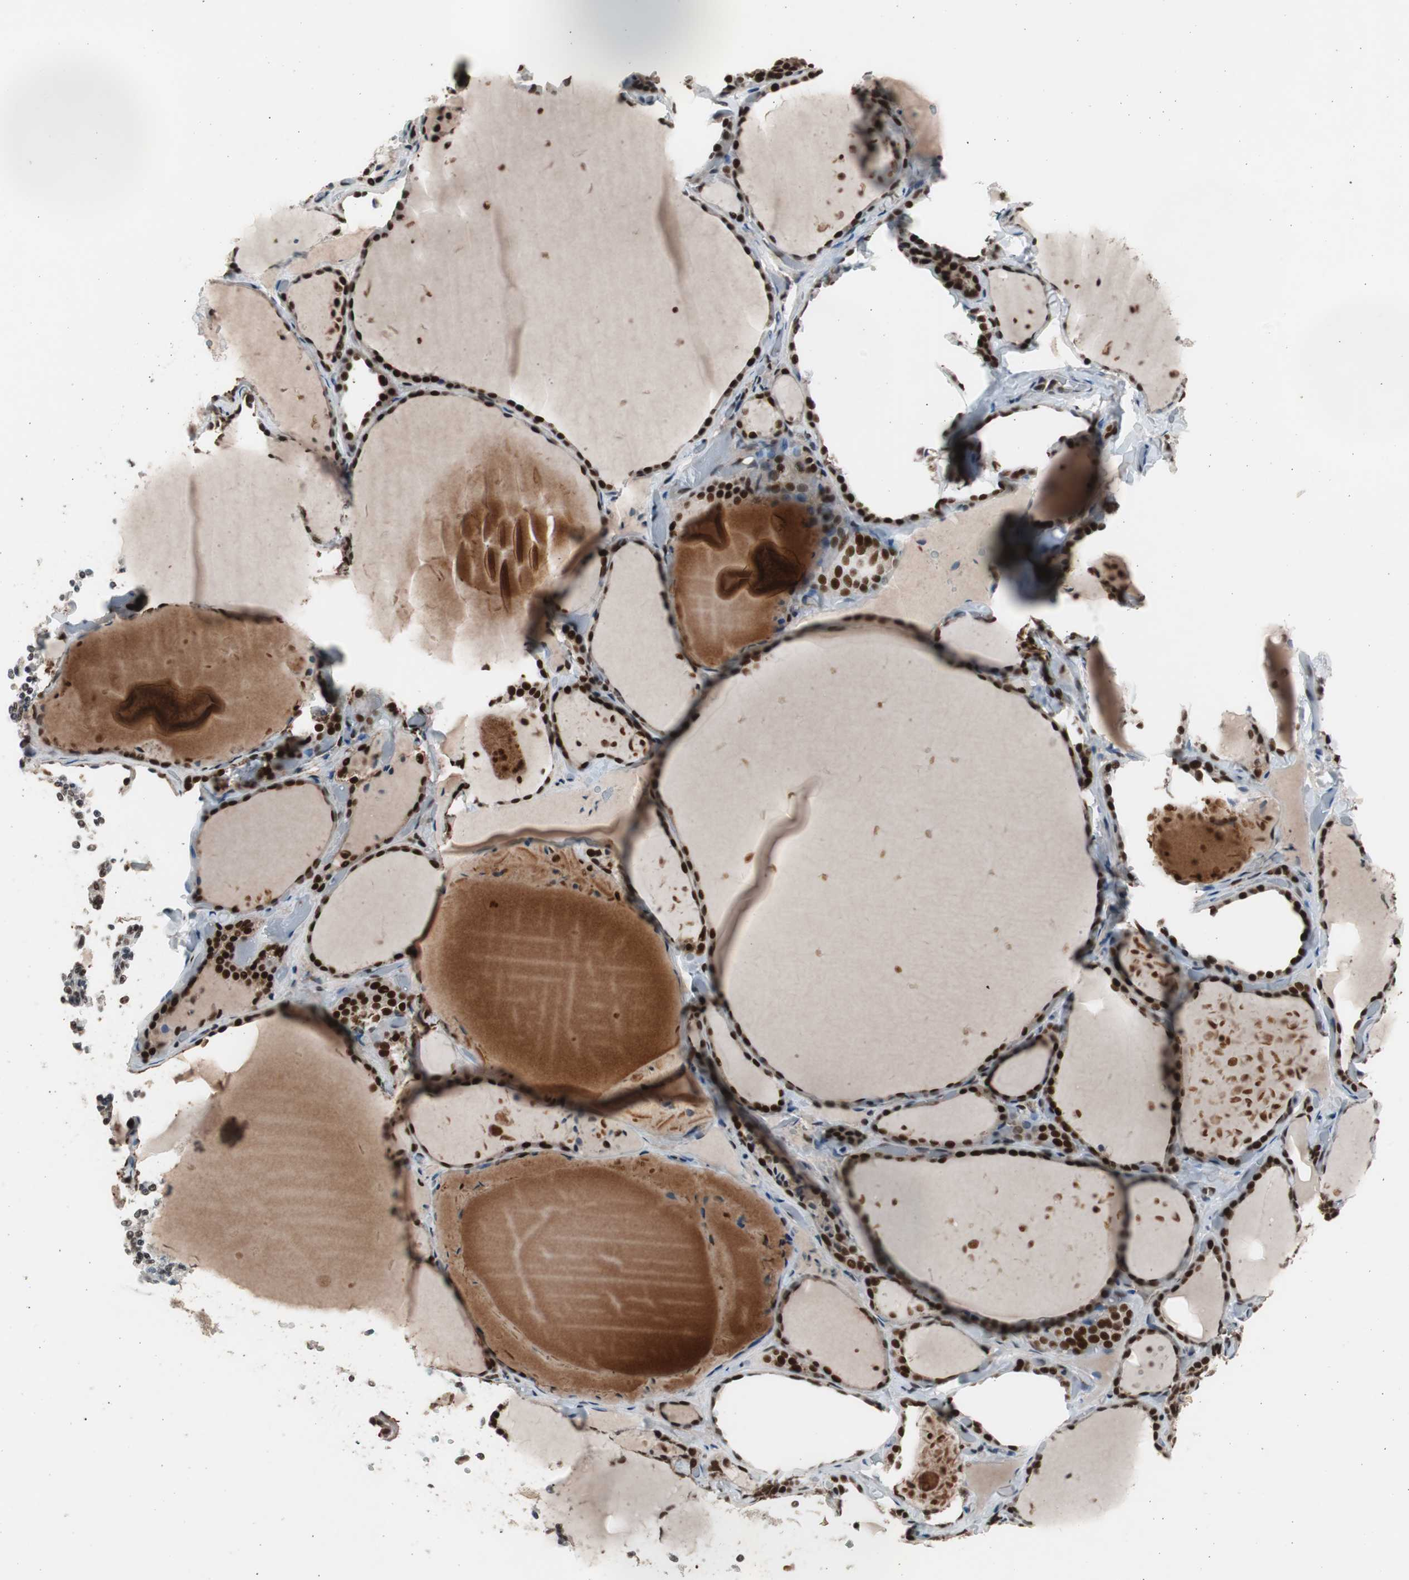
{"staining": {"intensity": "strong", "quantity": ">75%", "location": "nuclear"}, "tissue": "thyroid gland", "cell_type": "Glandular cells", "image_type": "normal", "snomed": [{"axis": "morphology", "description": "Normal tissue, NOS"}, {"axis": "topography", "description": "Thyroid gland"}], "caption": "An immunohistochemistry (IHC) histopathology image of normal tissue is shown. Protein staining in brown shows strong nuclear positivity in thyroid gland within glandular cells.", "gene": "RPA1", "patient": {"sex": "female", "age": 22}}